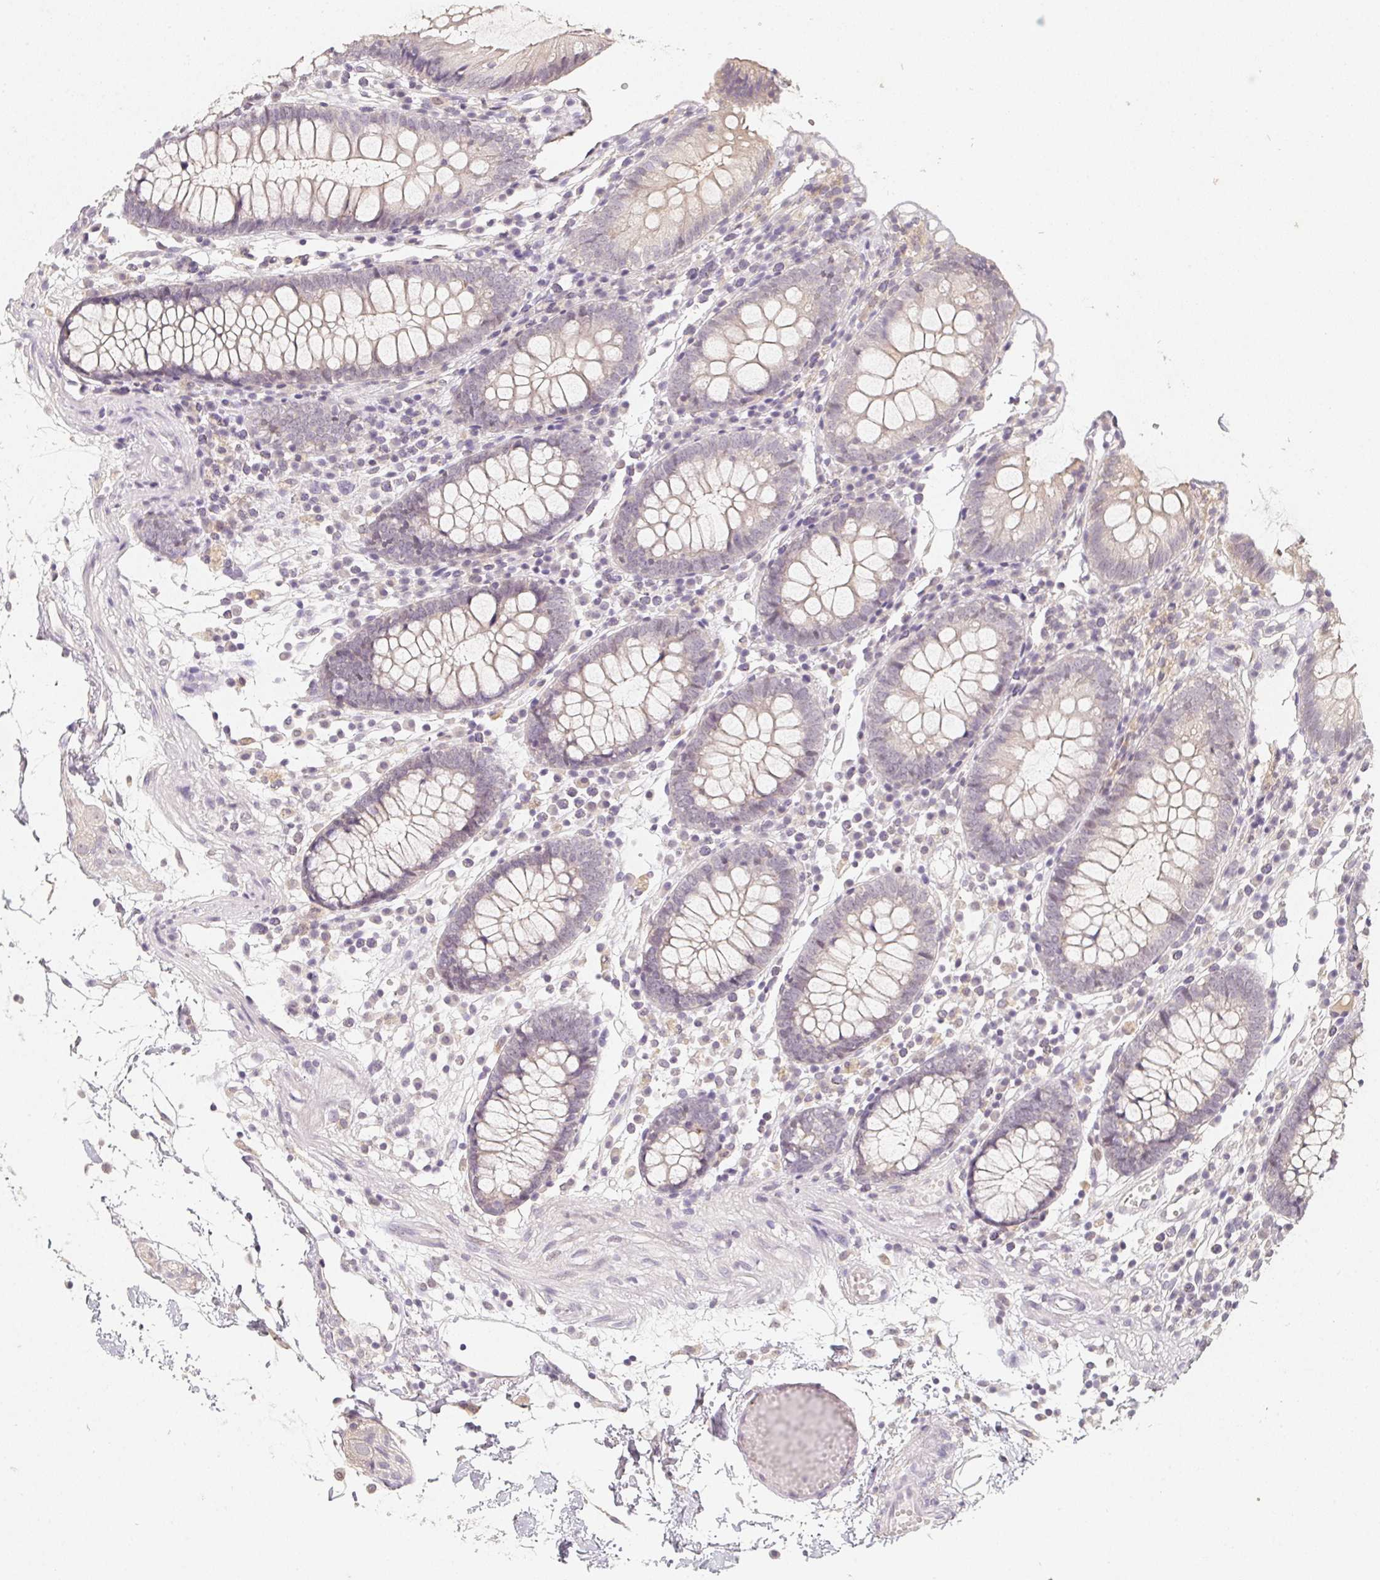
{"staining": {"intensity": "weak", "quantity": "<25%", "location": "cytoplasmic/membranous"}, "tissue": "colon", "cell_type": "Endothelial cells", "image_type": "normal", "snomed": [{"axis": "morphology", "description": "Normal tissue, NOS"}, {"axis": "morphology", "description": "Adenocarcinoma, NOS"}, {"axis": "topography", "description": "Colon"}], "caption": "Immunohistochemical staining of unremarkable human colon exhibits no significant positivity in endothelial cells.", "gene": "SOAT1", "patient": {"sex": "male", "age": 83}}